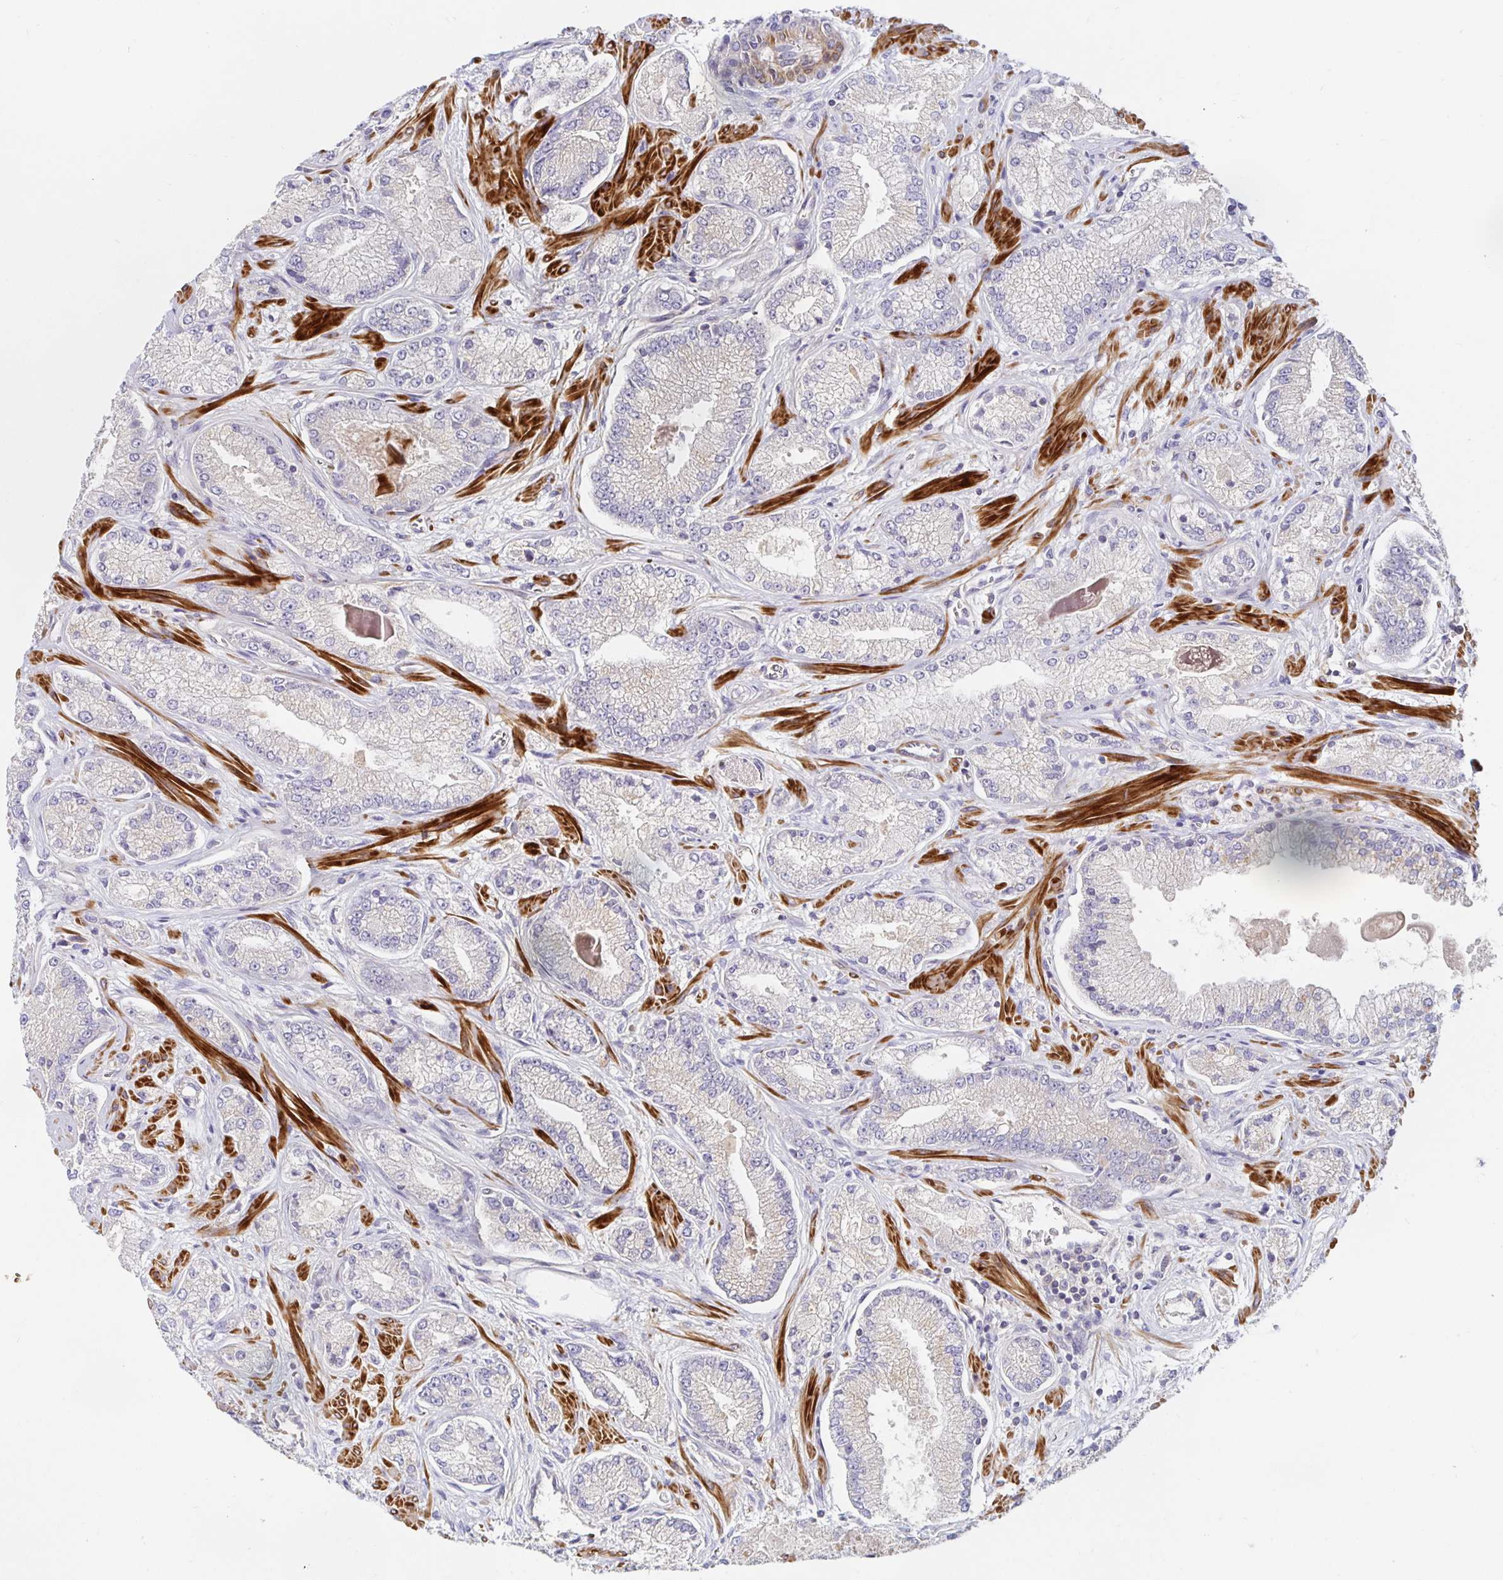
{"staining": {"intensity": "weak", "quantity": "<25%", "location": "cytoplasmic/membranous"}, "tissue": "prostate cancer", "cell_type": "Tumor cells", "image_type": "cancer", "snomed": [{"axis": "morphology", "description": "Normal tissue, NOS"}, {"axis": "morphology", "description": "Adenocarcinoma, High grade"}, {"axis": "topography", "description": "Prostate"}, {"axis": "topography", "description": "Peripheral nerve tissue"}], "caption": "Protein analysis of prostate adenocarcinoma (high-grade) displays no significant positivity in tumor cells. The staining was performed using DAB (3,3'-diaminobenzidine) to visualize the protein expression in brown, while the nuclei were stained in blue with hematoxylin (Magnification: 20x).", "gene": "METTL22", "patient": {"sex": "male", "age": 68}}